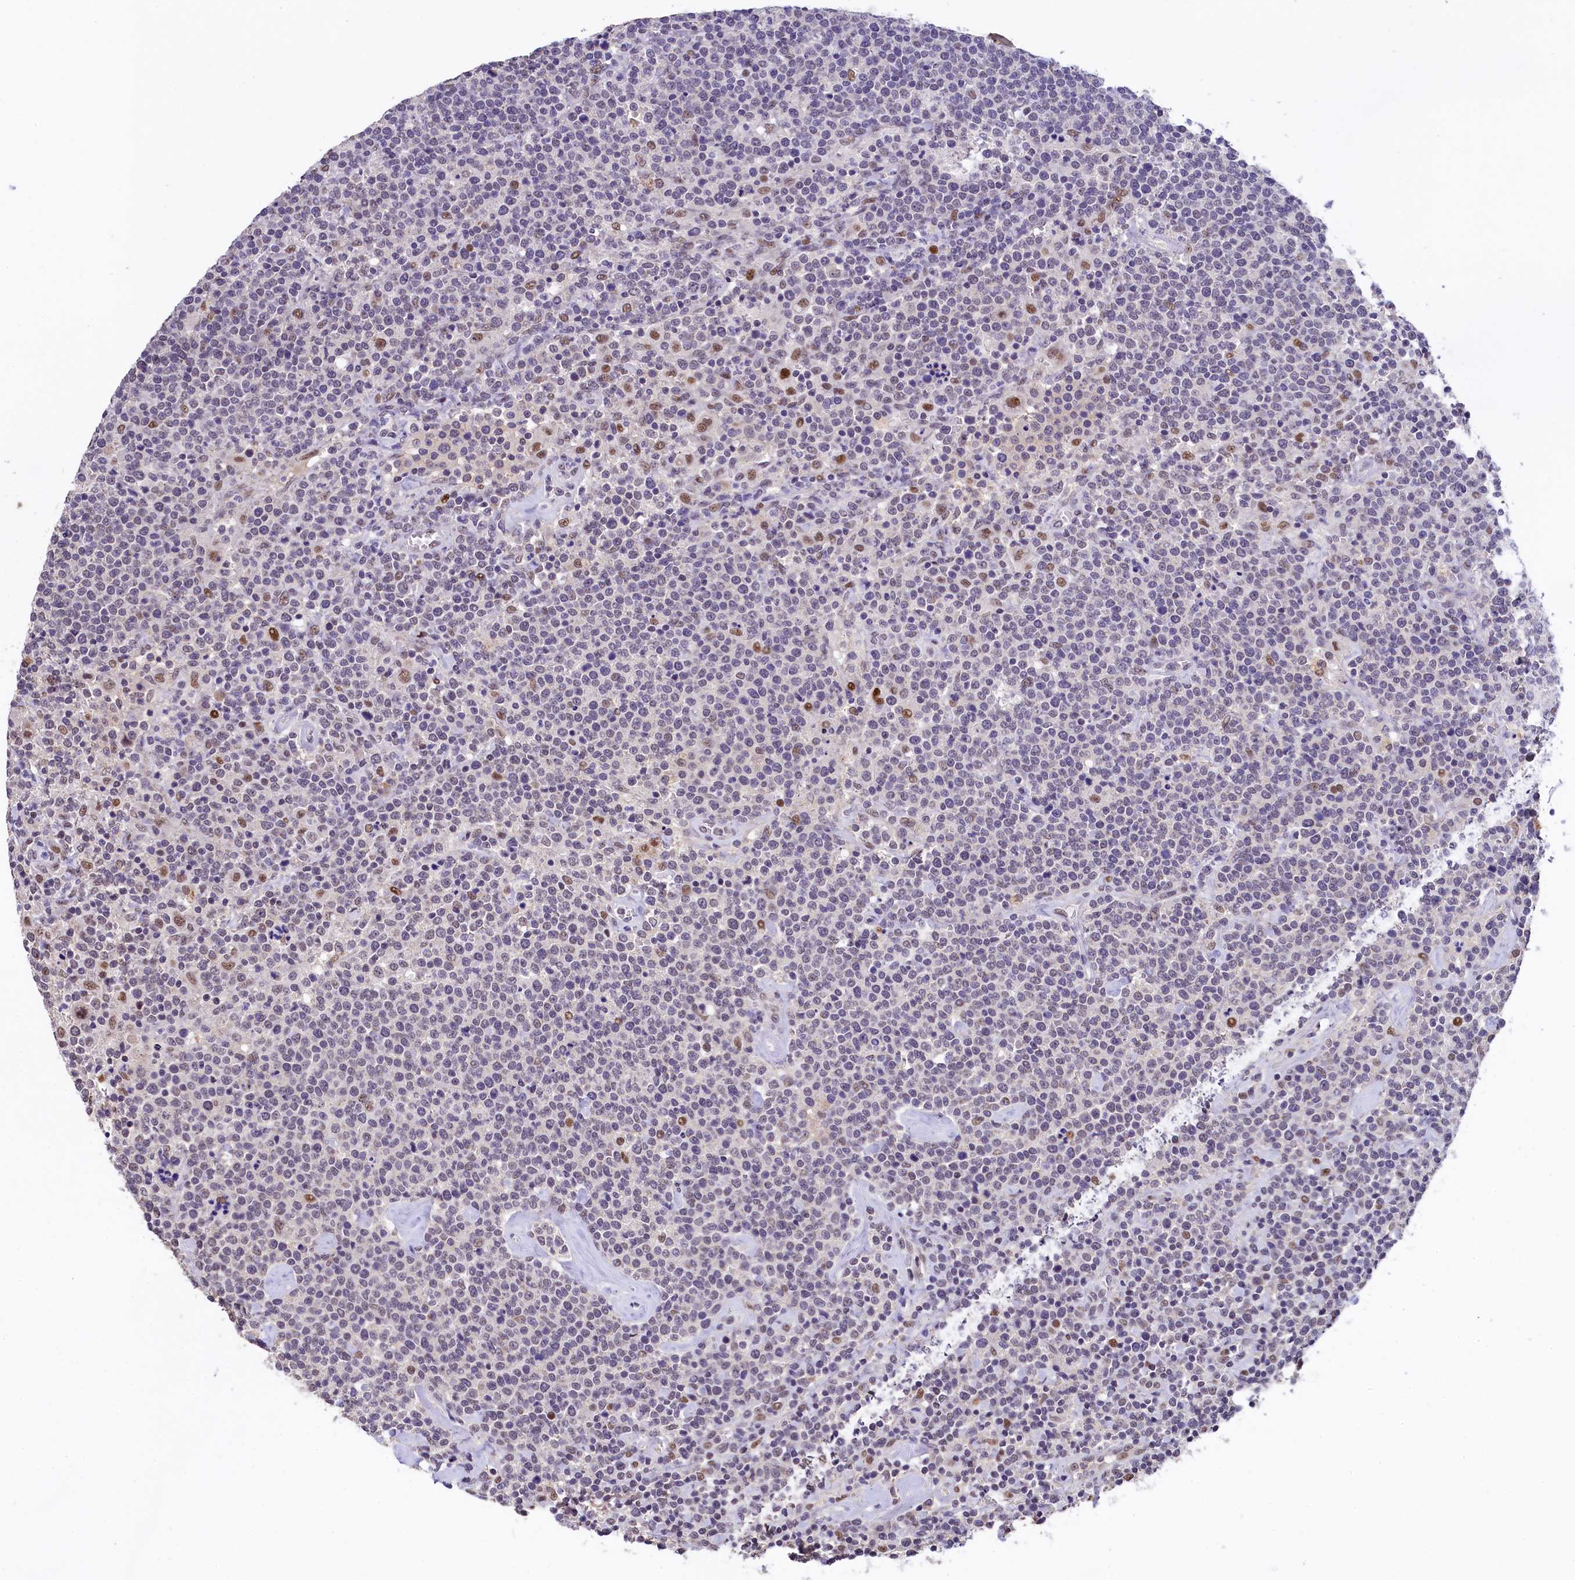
{"staining": {"intensity": "negative", "quantity": "none", "location": "none"}, "tissue": "lymphoma", "cell_type": "Tumor cells", "image_type": "cancer", "snomed": [{"axis": "morphology", "description": "Malignant lymphoma, non-Hodgkin's type, High grade"}, {"axis": "topography", "description": "Lymph node"}], "caption": "This is an immunohistochemistry (IHC) photomicrograph of human malignant lymphoma, non-Hodgkin's type (high-grade). There is no staining in tumor cells.", "gene": "HECTD4", "patient": {"sex": "male", "age": 61}}